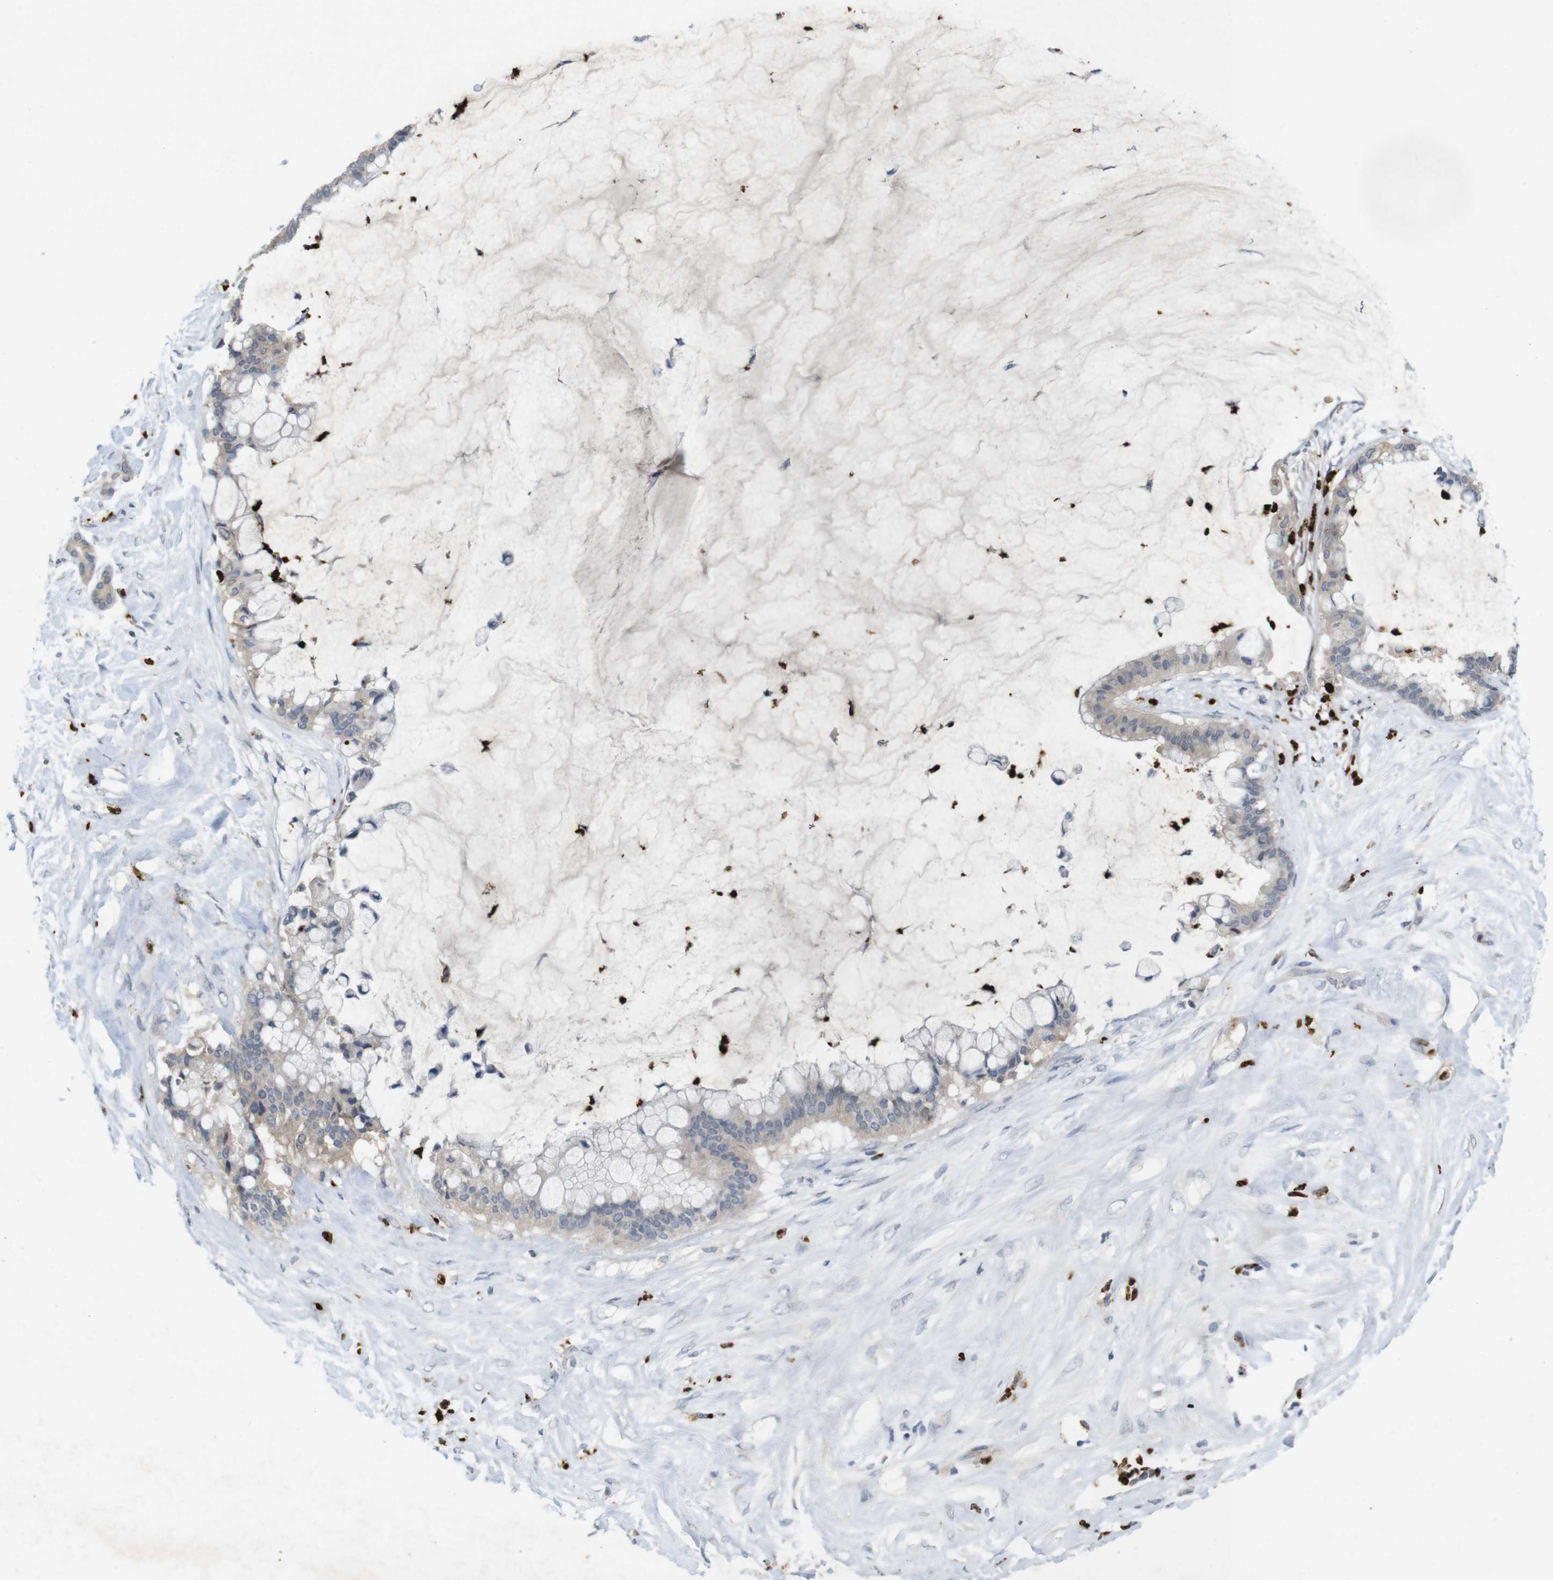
{"staining": {"intensity": "weak", "quantity": "25%-75%", "location": "cytoplasmic/membranous"}, "tissue": "pancreatic cancer", "cell_type": "Tumor cells", "image_type": "cancer", "snomed": [{"axis": "morphology", "description": "Adenocarcinoma, NOS"}, {"axis": "topography", "description": "Pancreas"}], "caption": "This histopathology image displays adenocarcinoma (pancreatic) stained with IHC to label a protein in brown. The cytoplasmic/membranous of tumor cells show weak positivity for the protein. Nuclei are counter-stained blue.", "gene": "TSPAN14", "patient": {"sex": "male", "age": 41}}